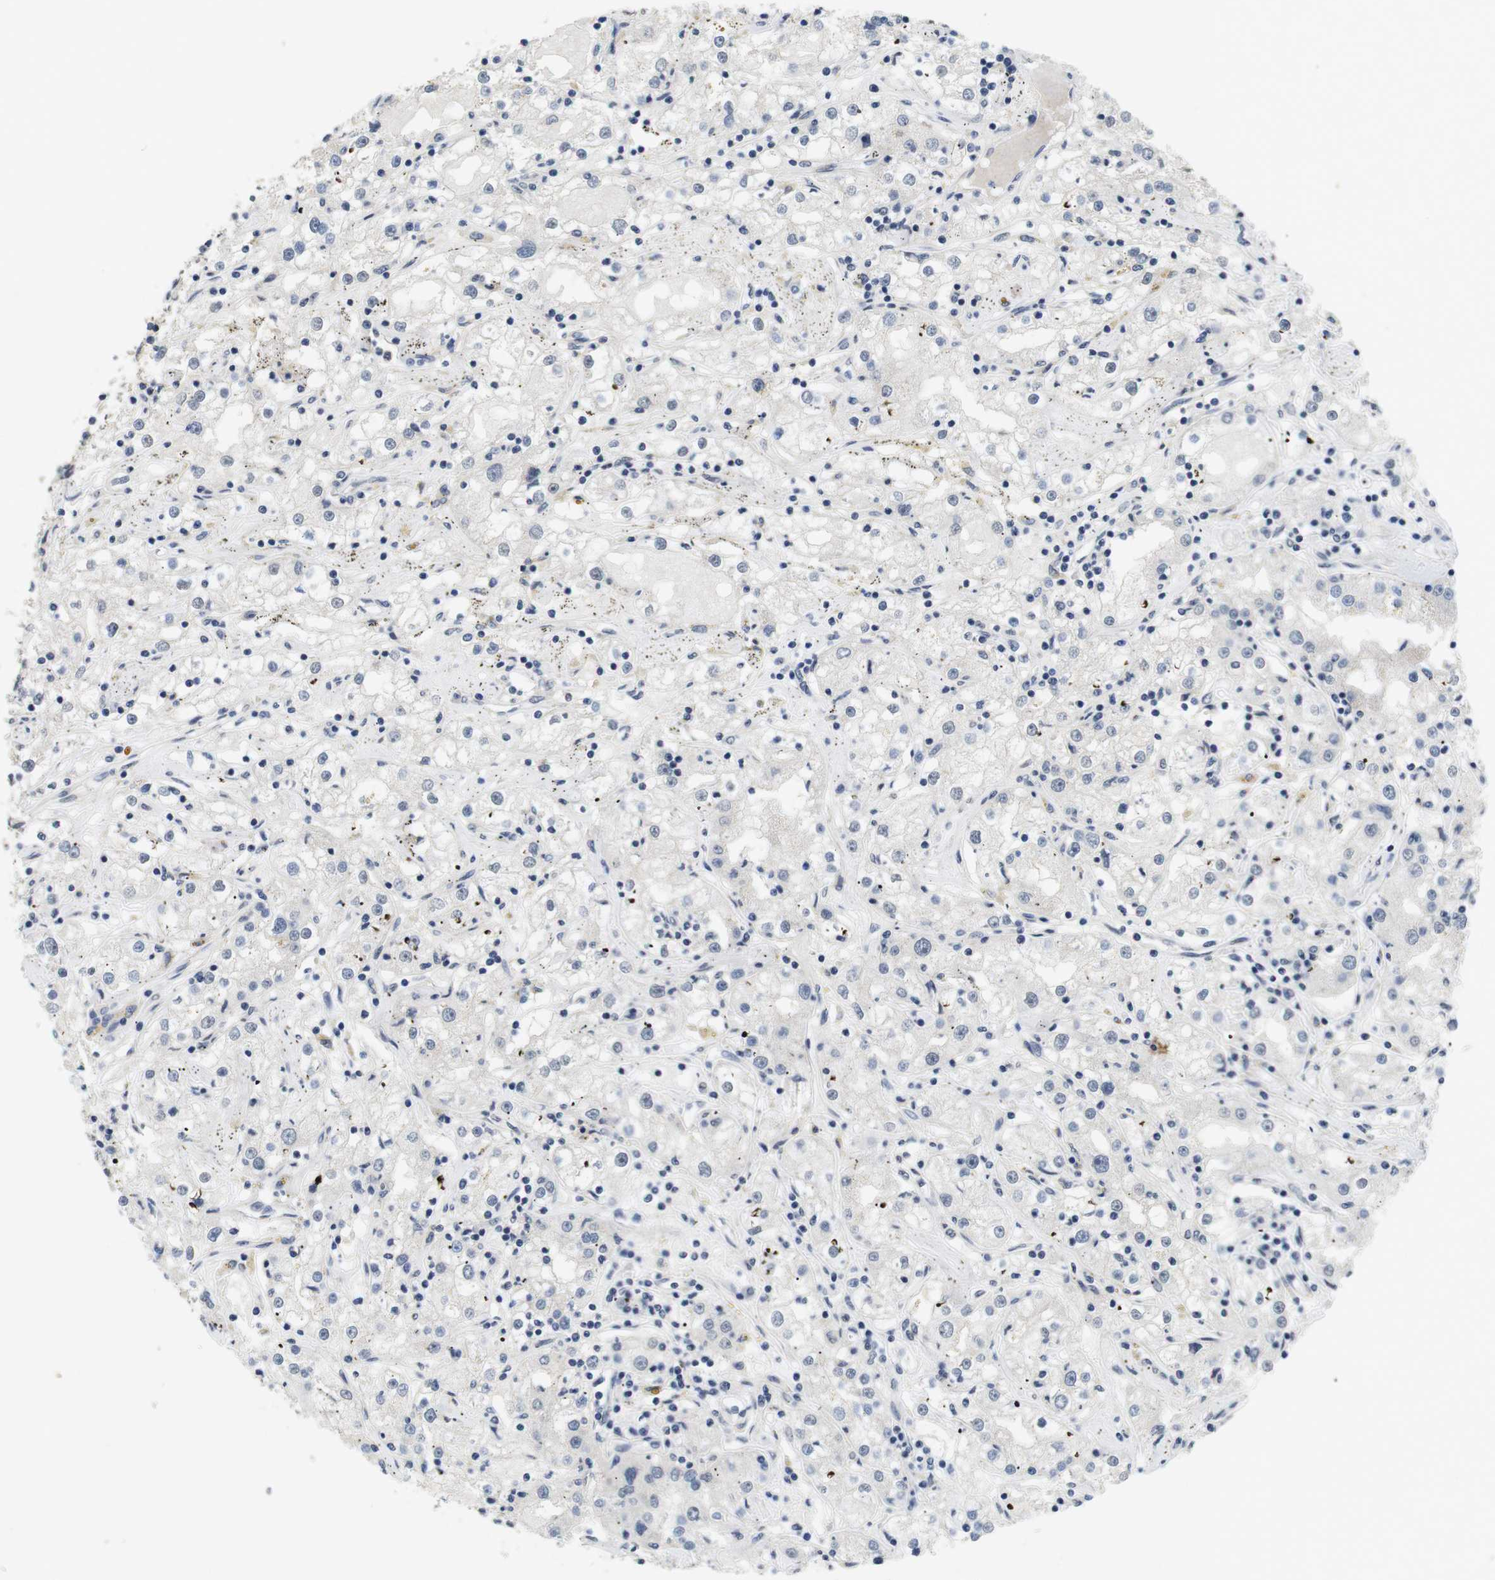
{"staining": {"intensity": "negative", "quantity": "none", "location": "none"}, "tissue": "renal cancer", "cell_type": "Tumor cells", "image_type": "cancer", "snomed": [{"axis": "morphology", "description": "Adenocarcinoma, NOS"}, {"axis": "topography", "description": "Kidney"}], "caption": "Renal adenocarcinoma was stained to show a protein in brown. There is no significant staining in tumor cells. (Stains: DAB (3,3'-diaminobenzidine) immunohistochemistry (IHC) with hematoxylin counter stain, Microscopy: brightfield microscopy at high magnification).", "gene": "SKP2", "patient": {"sex": "male", "age": 56}}